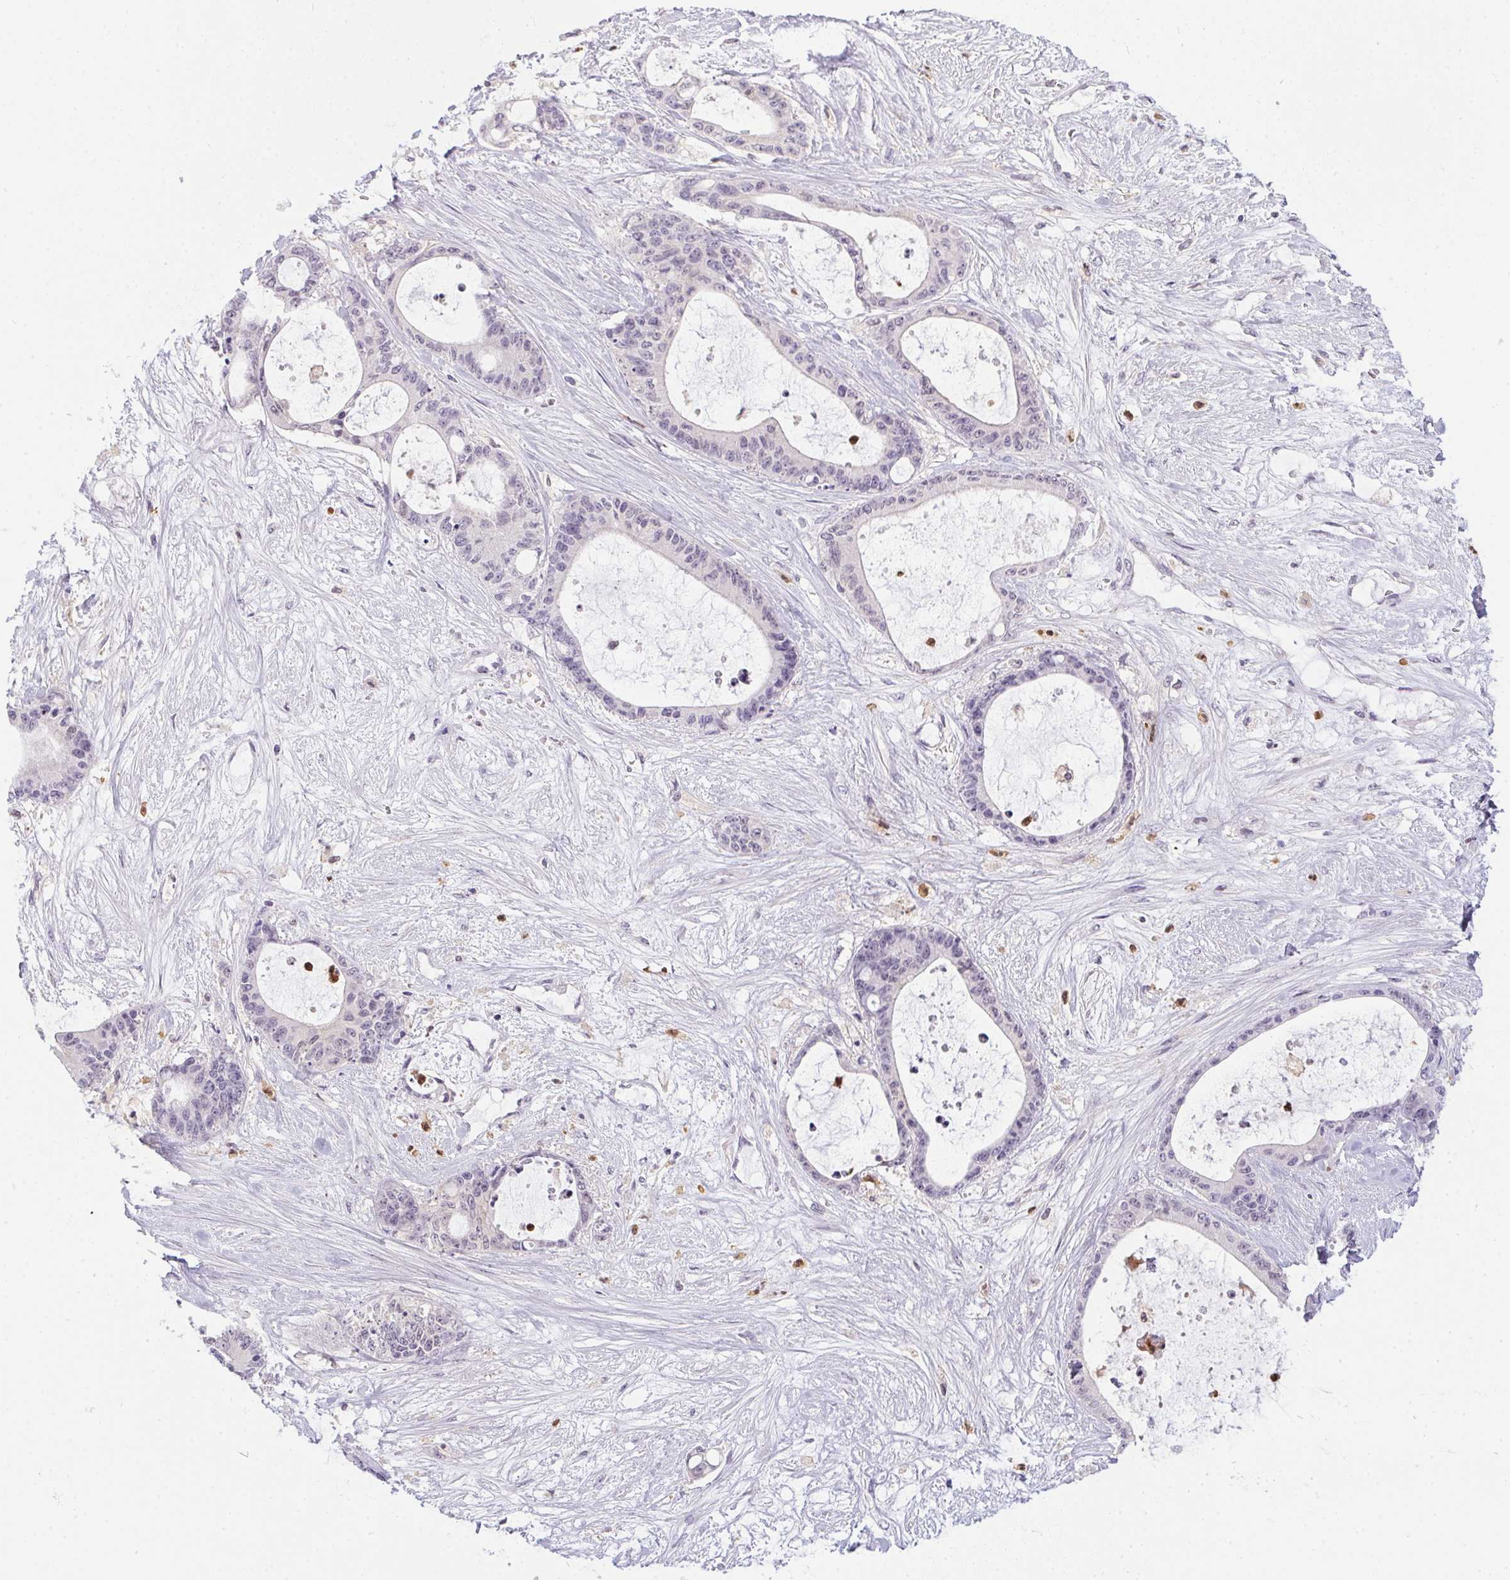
{"staining": {"intensity": "negative", "quantity": "none", "location": "none"}, "tissue": "liver cancer", "cell_type": "Tumor cells", "image_type": "cancer", "snomed": [{"axis": "morphology", "description": "Normal tissue, NOS"}, {"axis": "morphology", "description": "Cholangiocarcinoma"}, {"axis": "topography", "description": "Liver"}, {"axis": "topography", "description": "Peripheral nerve tissue"}], "caption": "Tumor cells are negative for protein expression in human cholangiocarcinoma (liver).", "gene": "DNAJC5G", "patient": {"sex": "female", "age": 73}}